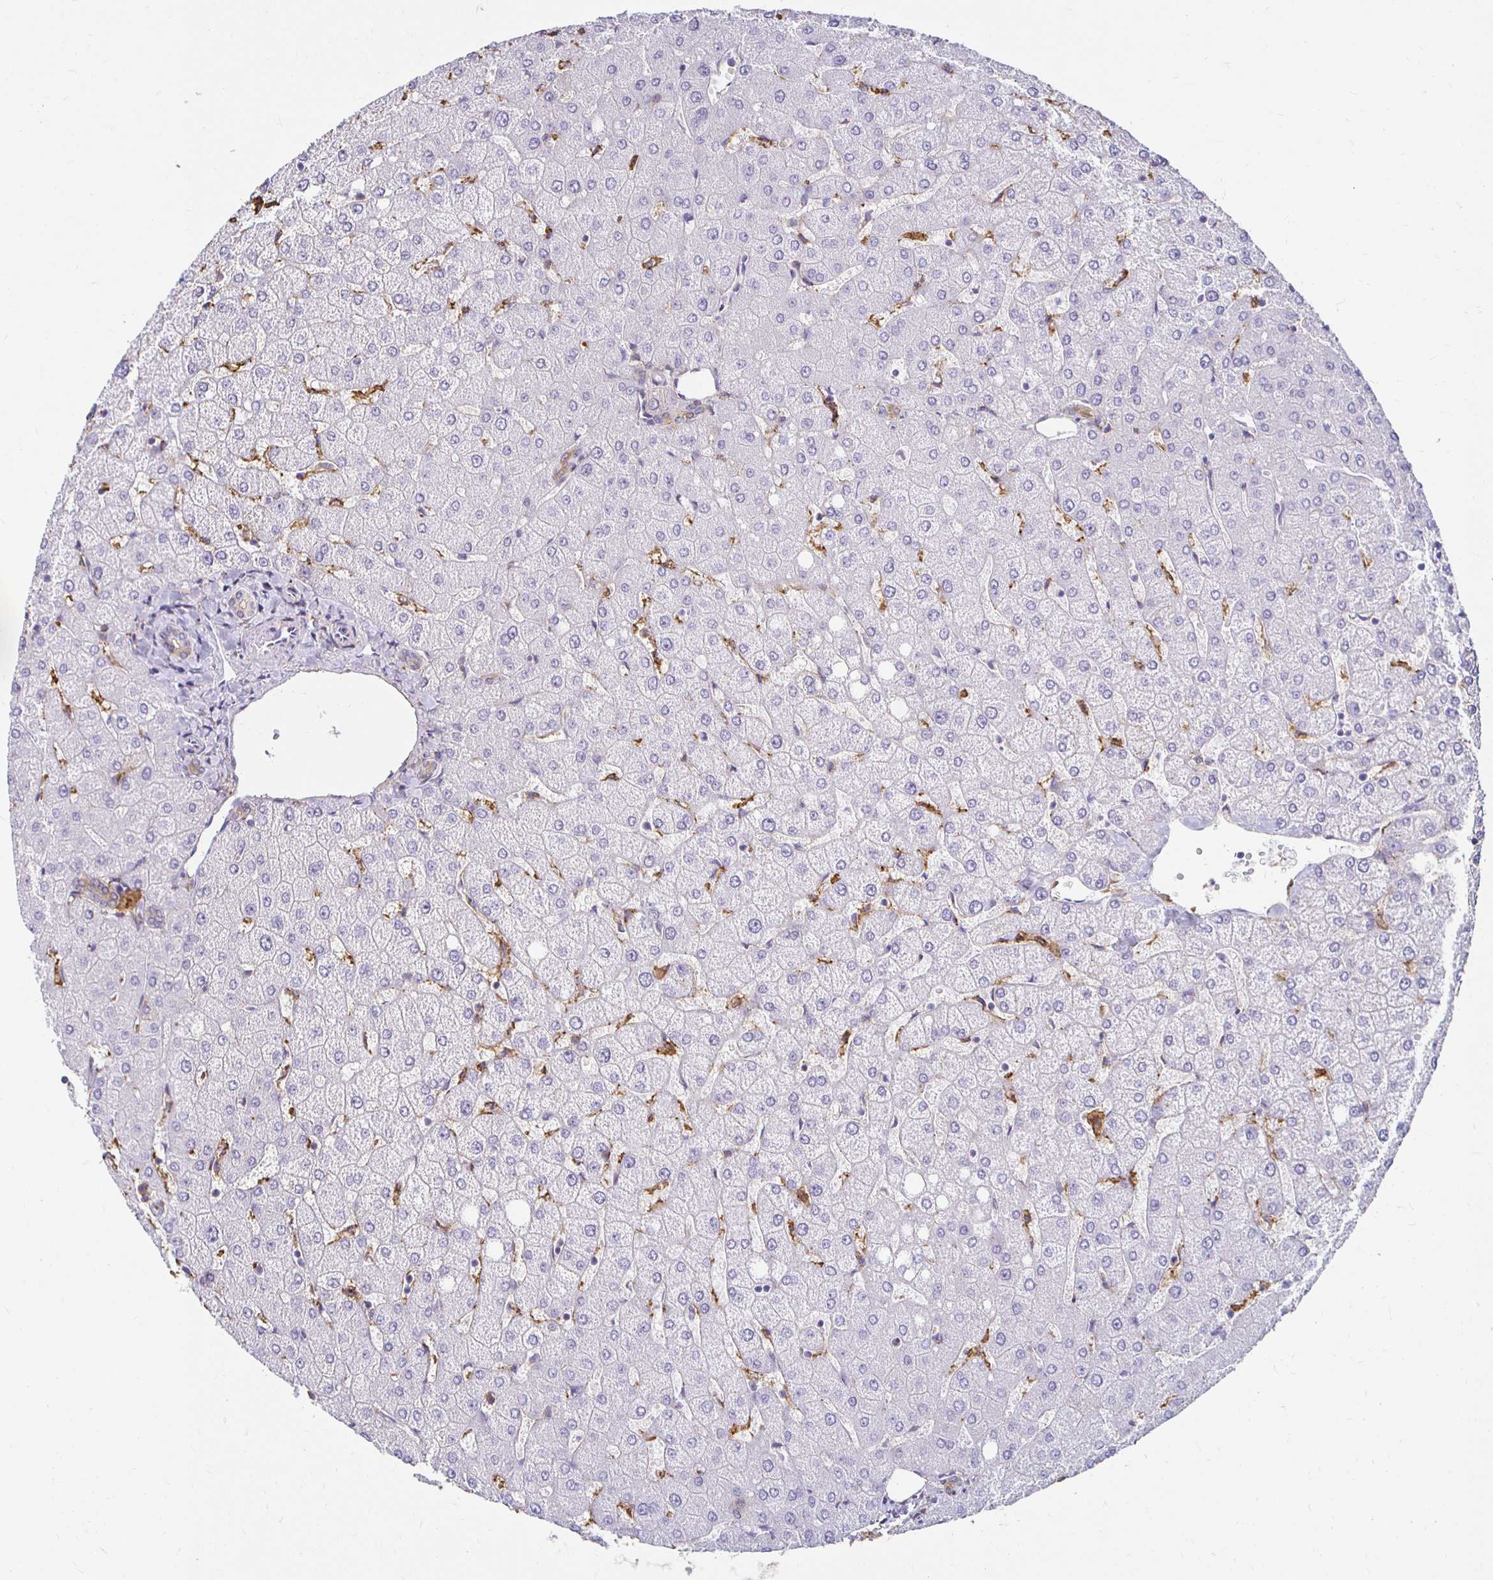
{"staining": {"intensity": "negative", "quantity": "none", "location": "none"}, "tissue": "liver", "cell_type": "Cholangiocytes", "image_type": "normal", "snomed": [{"axis": "morphology", "description": "Normal tissue, NOS"}, {"axis": "topography", "description": "Liver"}], "caption": "High magnification brightfield microscopy of benign liver stained with DAB (3,3'-diaminobenzidine) (brown) and counterstained with hematoxylin (blue): cholangiocytes show no significant staining. (DAB (3,3'-diaminobenzidine) immunohistochemistry (IHC) visualized using brightfield microscopy, high magnification).", "gene": "TAS1R3", "patient": {"sex": "female", "age": 54}}